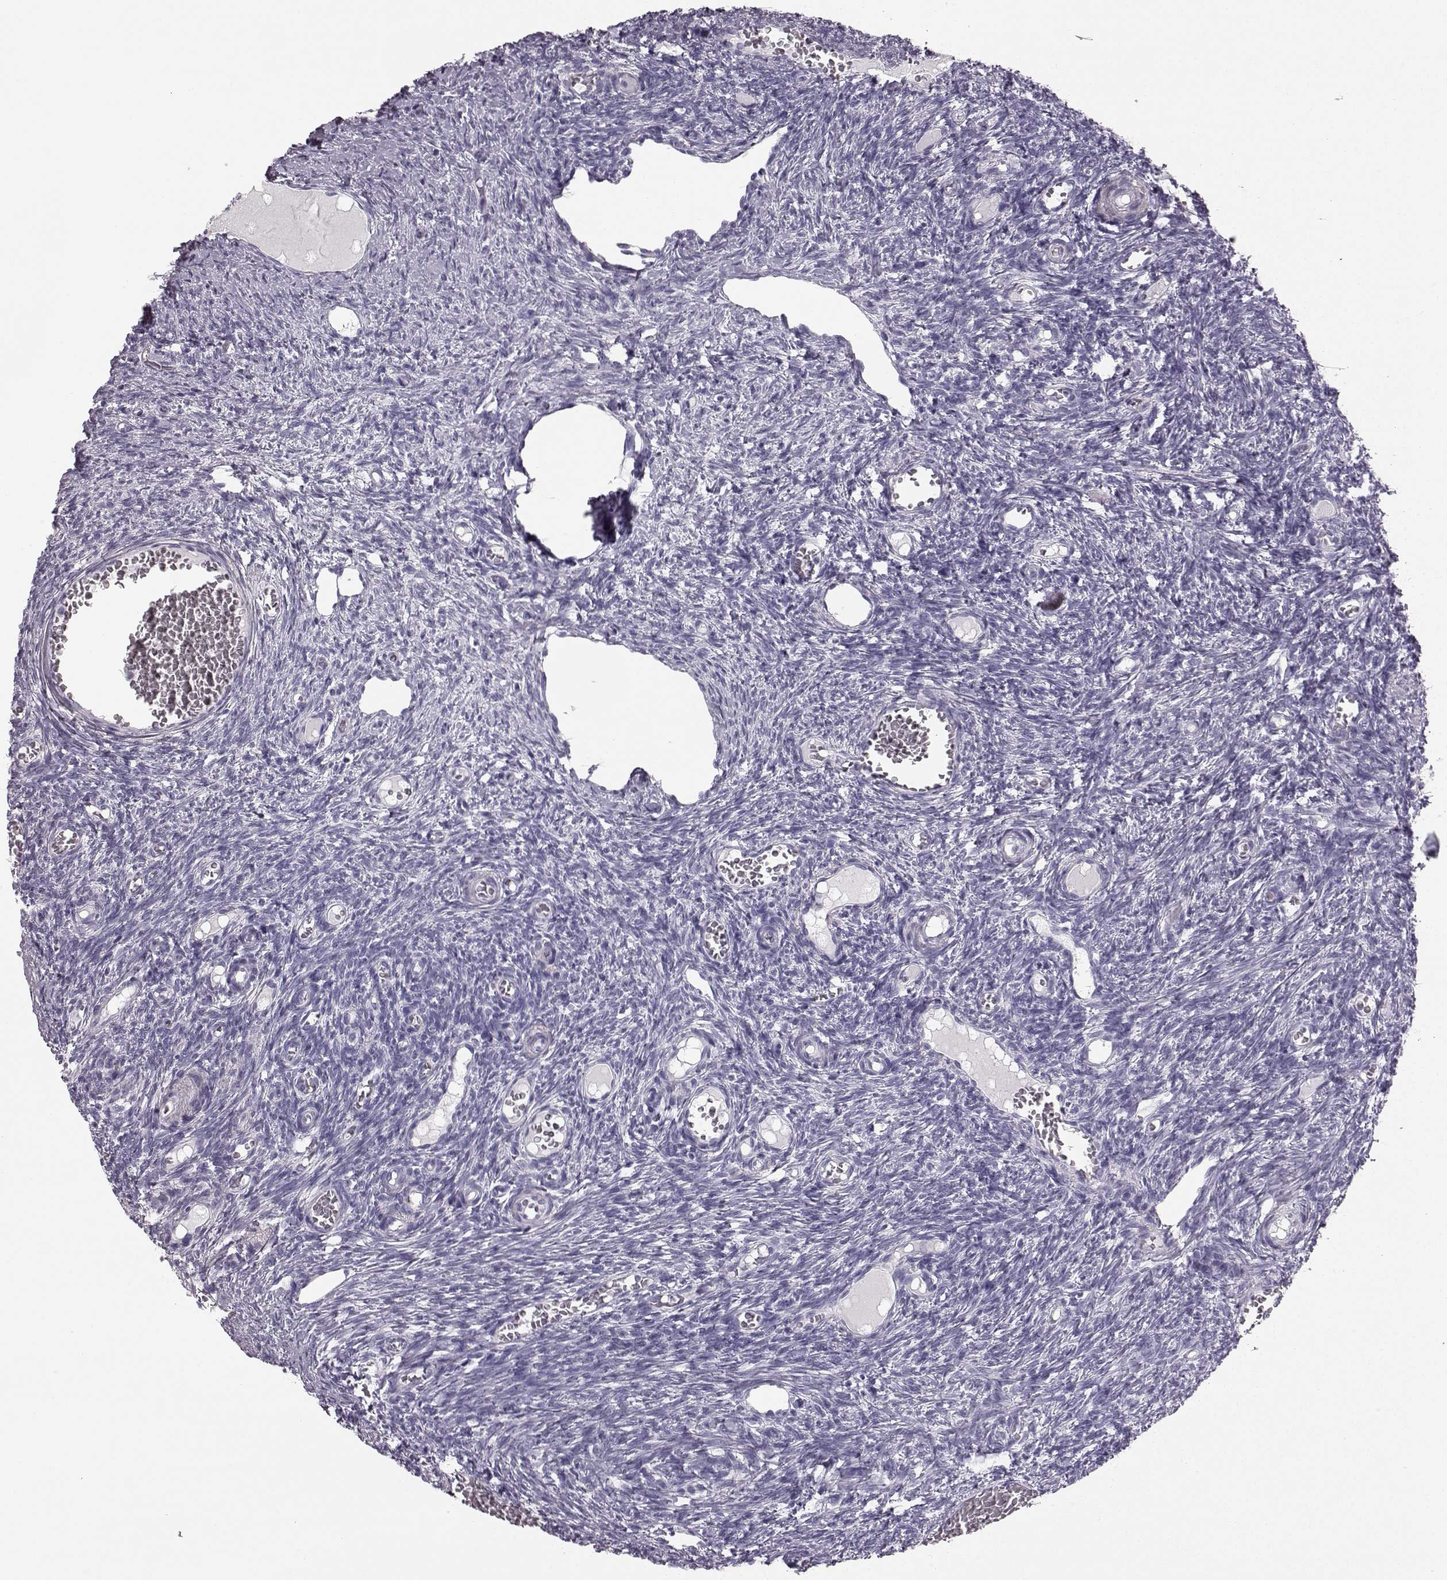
{"staining": {"intensity": "negative", "quantity": "none", "location": "none"}, "tissue": "ovary", "cell_type": "Ovarian stroma cells", "image_type": "normal", "snomed": [{"axis": "morphology", "description": "Normal tissue, NOS"}, {"axis": "topography", "description": "Ovary"}], "caption": "An immunohistochemistry (IHC) micrograph of benign ovary is shown. There is no staining in ovarian stroma cells of ovary. (DAB (3,3'-diaminobenzidine) immunohistochemistry with hematoxylin counter stain).", "gene": "AIPL1", "patient": {"sex": "female", "age": 39}}